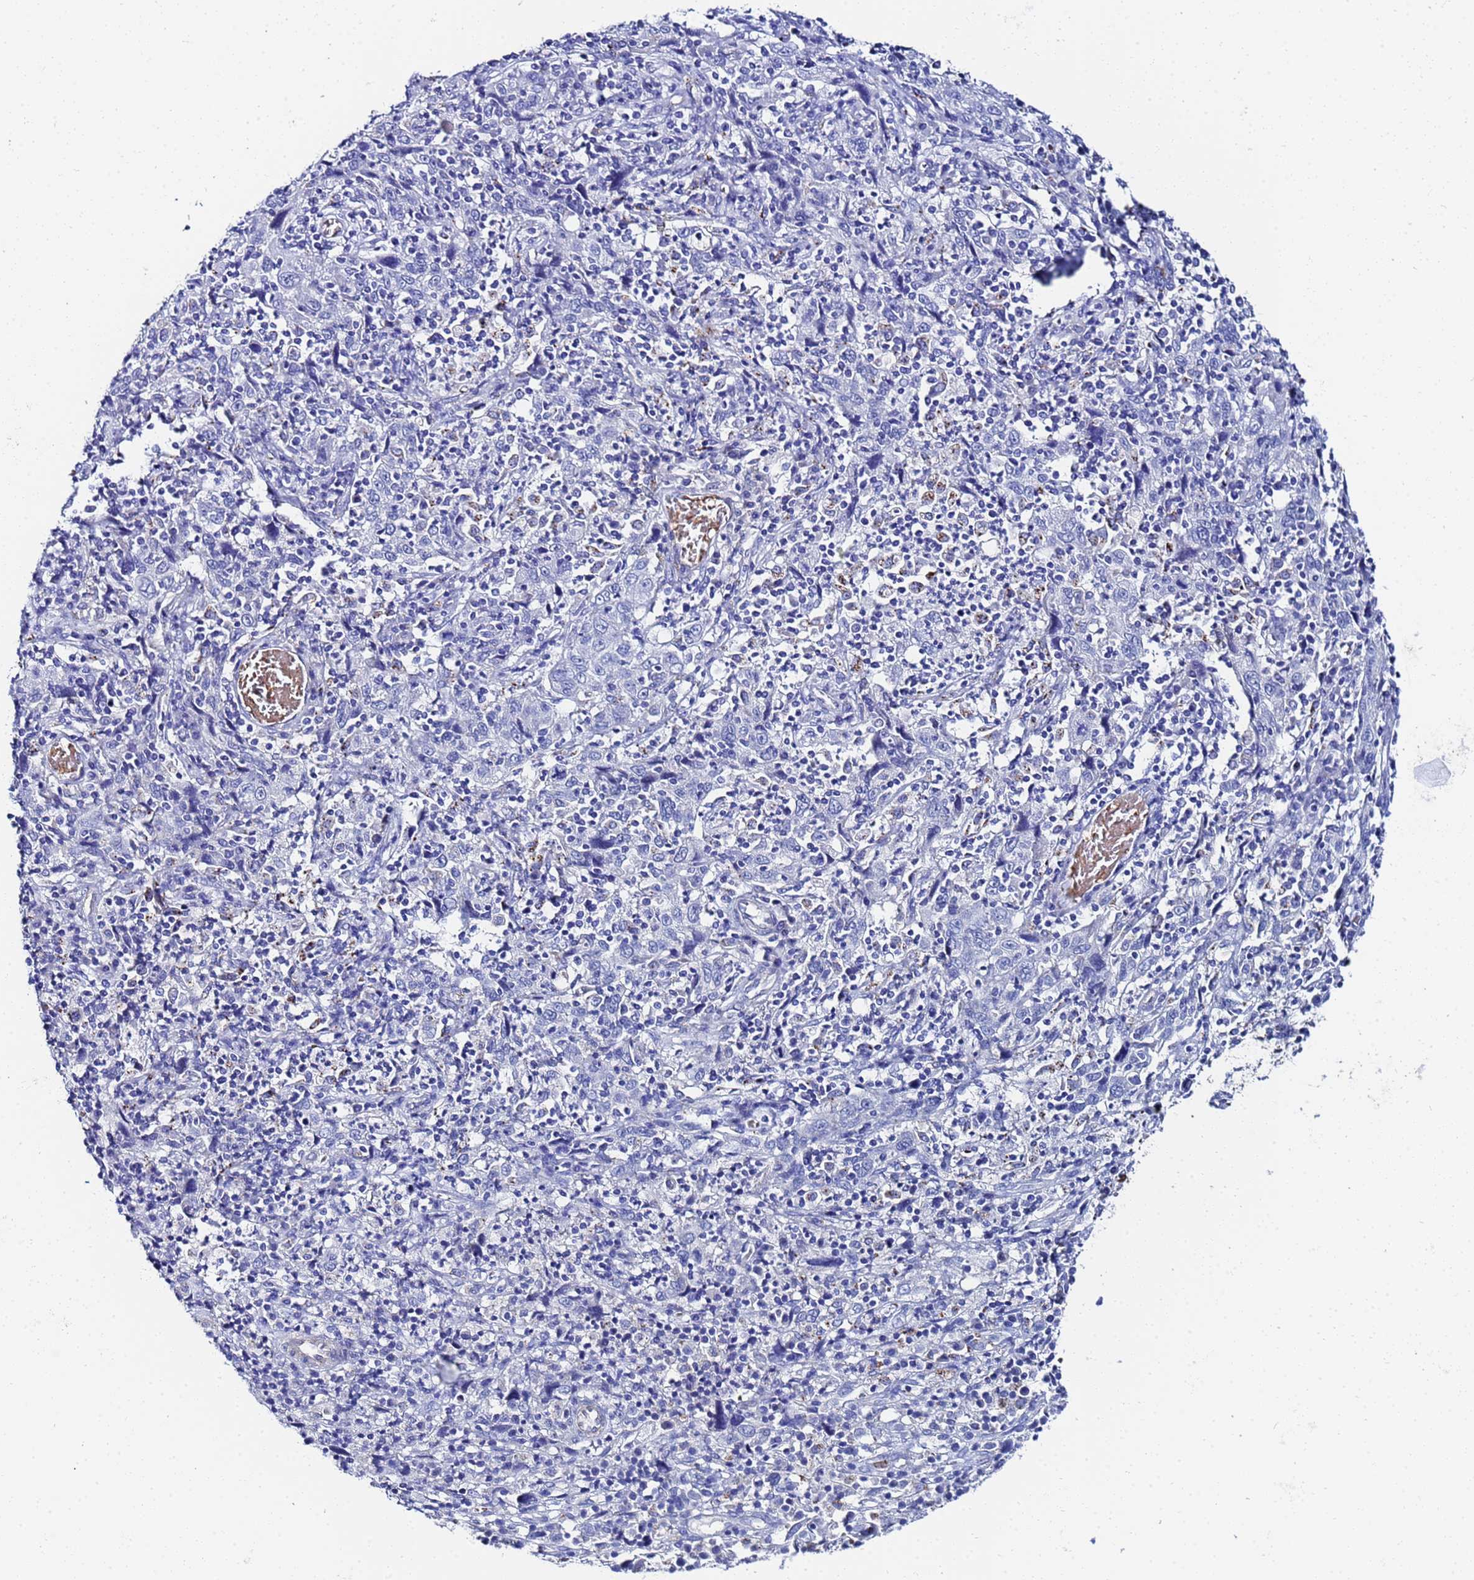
{"staining": {"intensity": "negative", "quantity": "none", "location": "none"}, "tissue": "cervical cancer", "cell_type": "Tumor cells", "image_type": "cancer", "snomed": [{"axis": "morphology", "description": "Squamous cell carcinoma, NOS"}, {"axis": "topography", "description": "Cervix"}], "caption": "An image of cervical cancer (squamous cell carcinoma) stained for a protein exhibits no brown staining in tumor cells.", "gene": "ZNF26", "patient": {"sex": "female", "age": 46}}